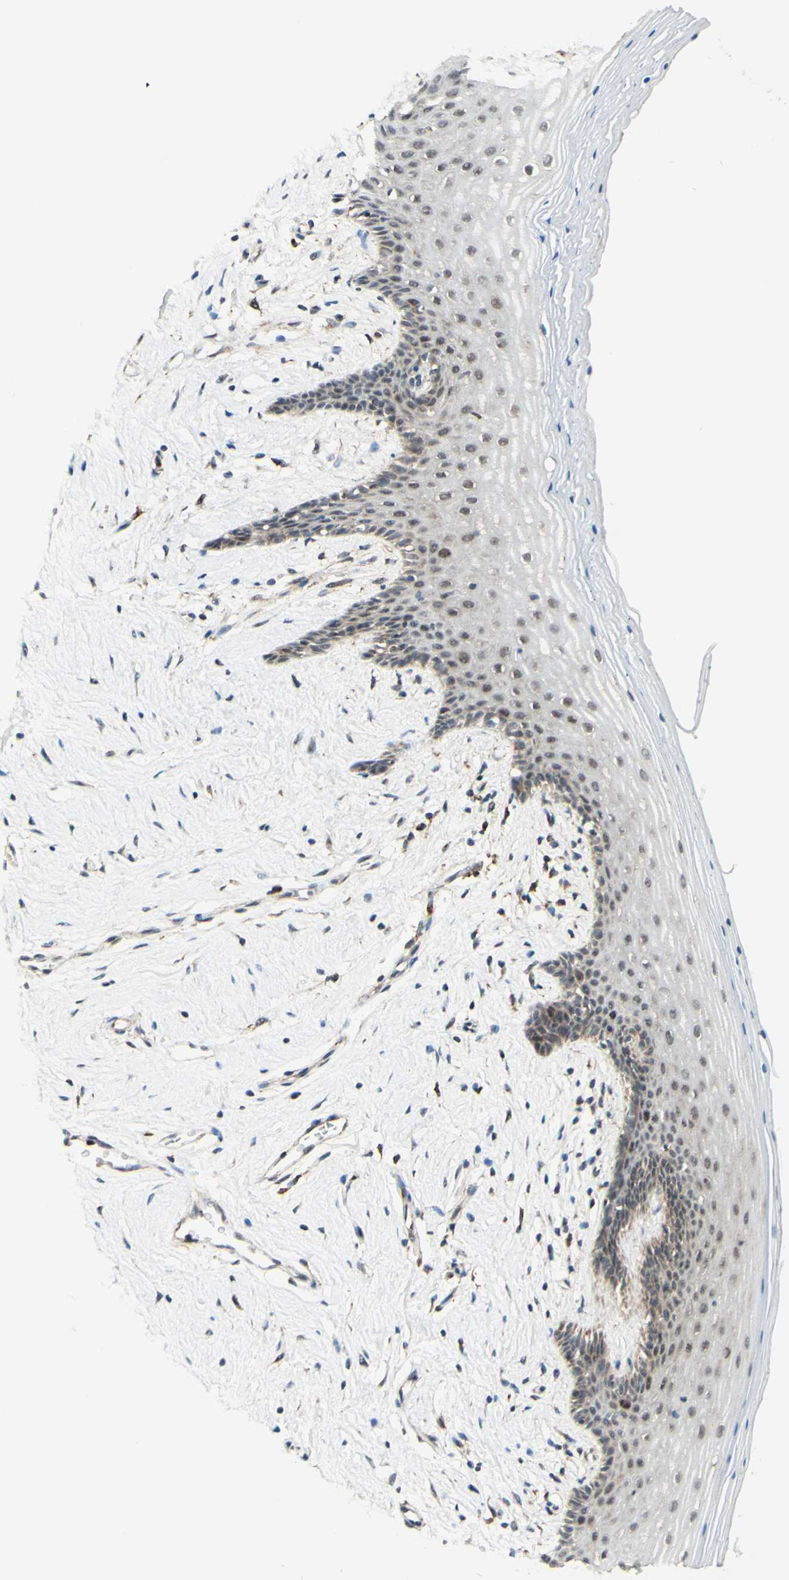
{"staining": {"intensity": "moderate", "quantity": "<25%", "location": "cytoplasmic/membranous,nuclear"}, "tissue": "vagina", "cell_type": "Squamous epithelial cells", "image_type": "normal", "snomed": [{"axis": "morphology", "description": "Normal tissue, NOS"}, {"axis": "topography", "description": "Vagina"}], "caption": "Protein staining demonstrates moderate cytoplasmic/membranous,nuclear staining in about <25% of squamous epithelial cells in benign vagina. (IHC, brightfield microscopy, high magnification).", "gene": "DHRS3", "patient": {"sex": "female", "age": 44}}